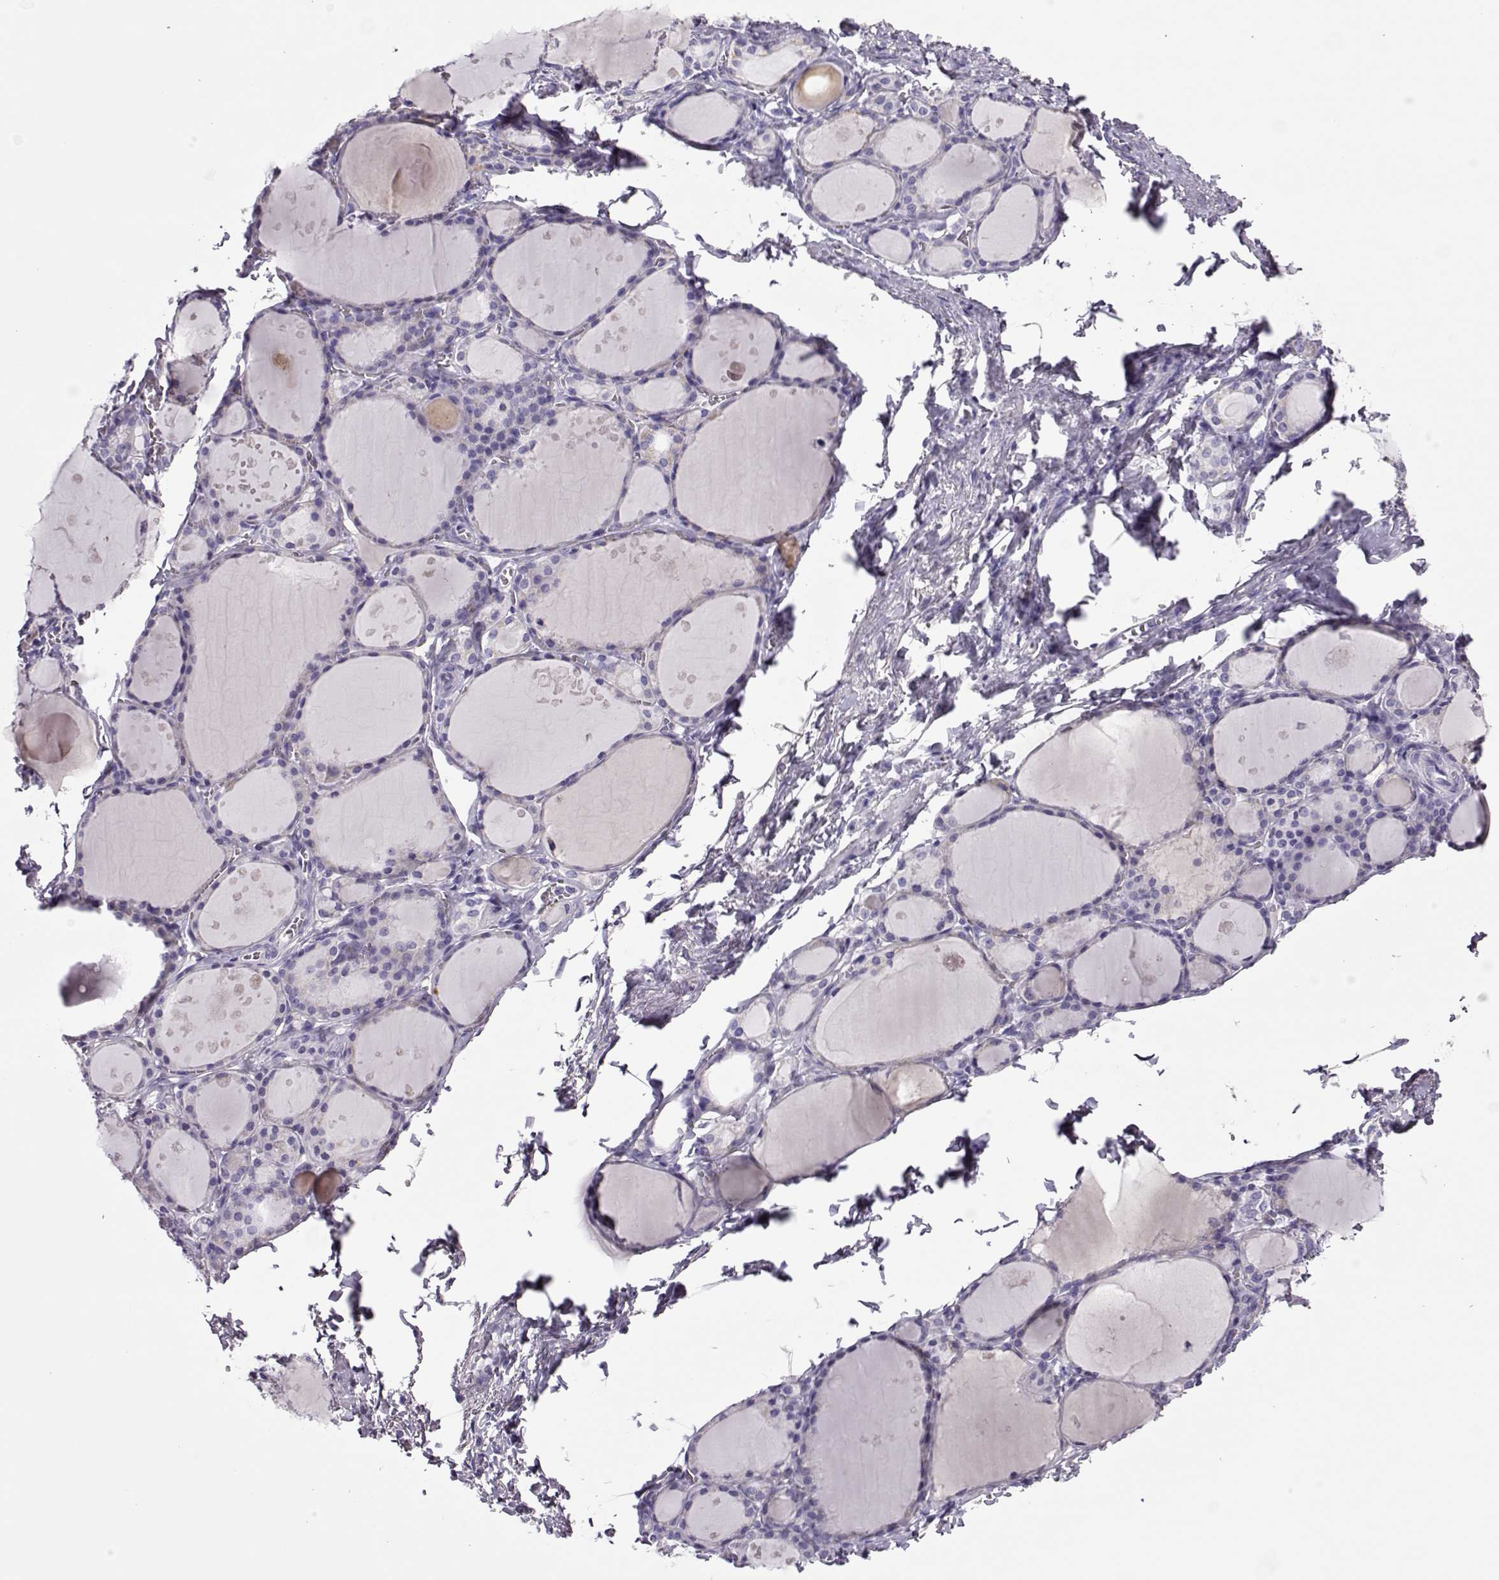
{"staining": {"intensity": "negative", "quantity": "none", "location": "none"}, "tissue": "thyroid gland", "cell_type": "Glandular cells", "image_type": "normal", "snomed": [{"axis": "morphology", "description": "Normal tissue, NOS"}, {"axis": "topography", "description": "Thyroid gland"}], "caption": "Micrograph shows no protein staining in glandular cells of normal thyroid gland.", "gene": "LINGO1", "patient": {"sex": "male", "age": 68}}